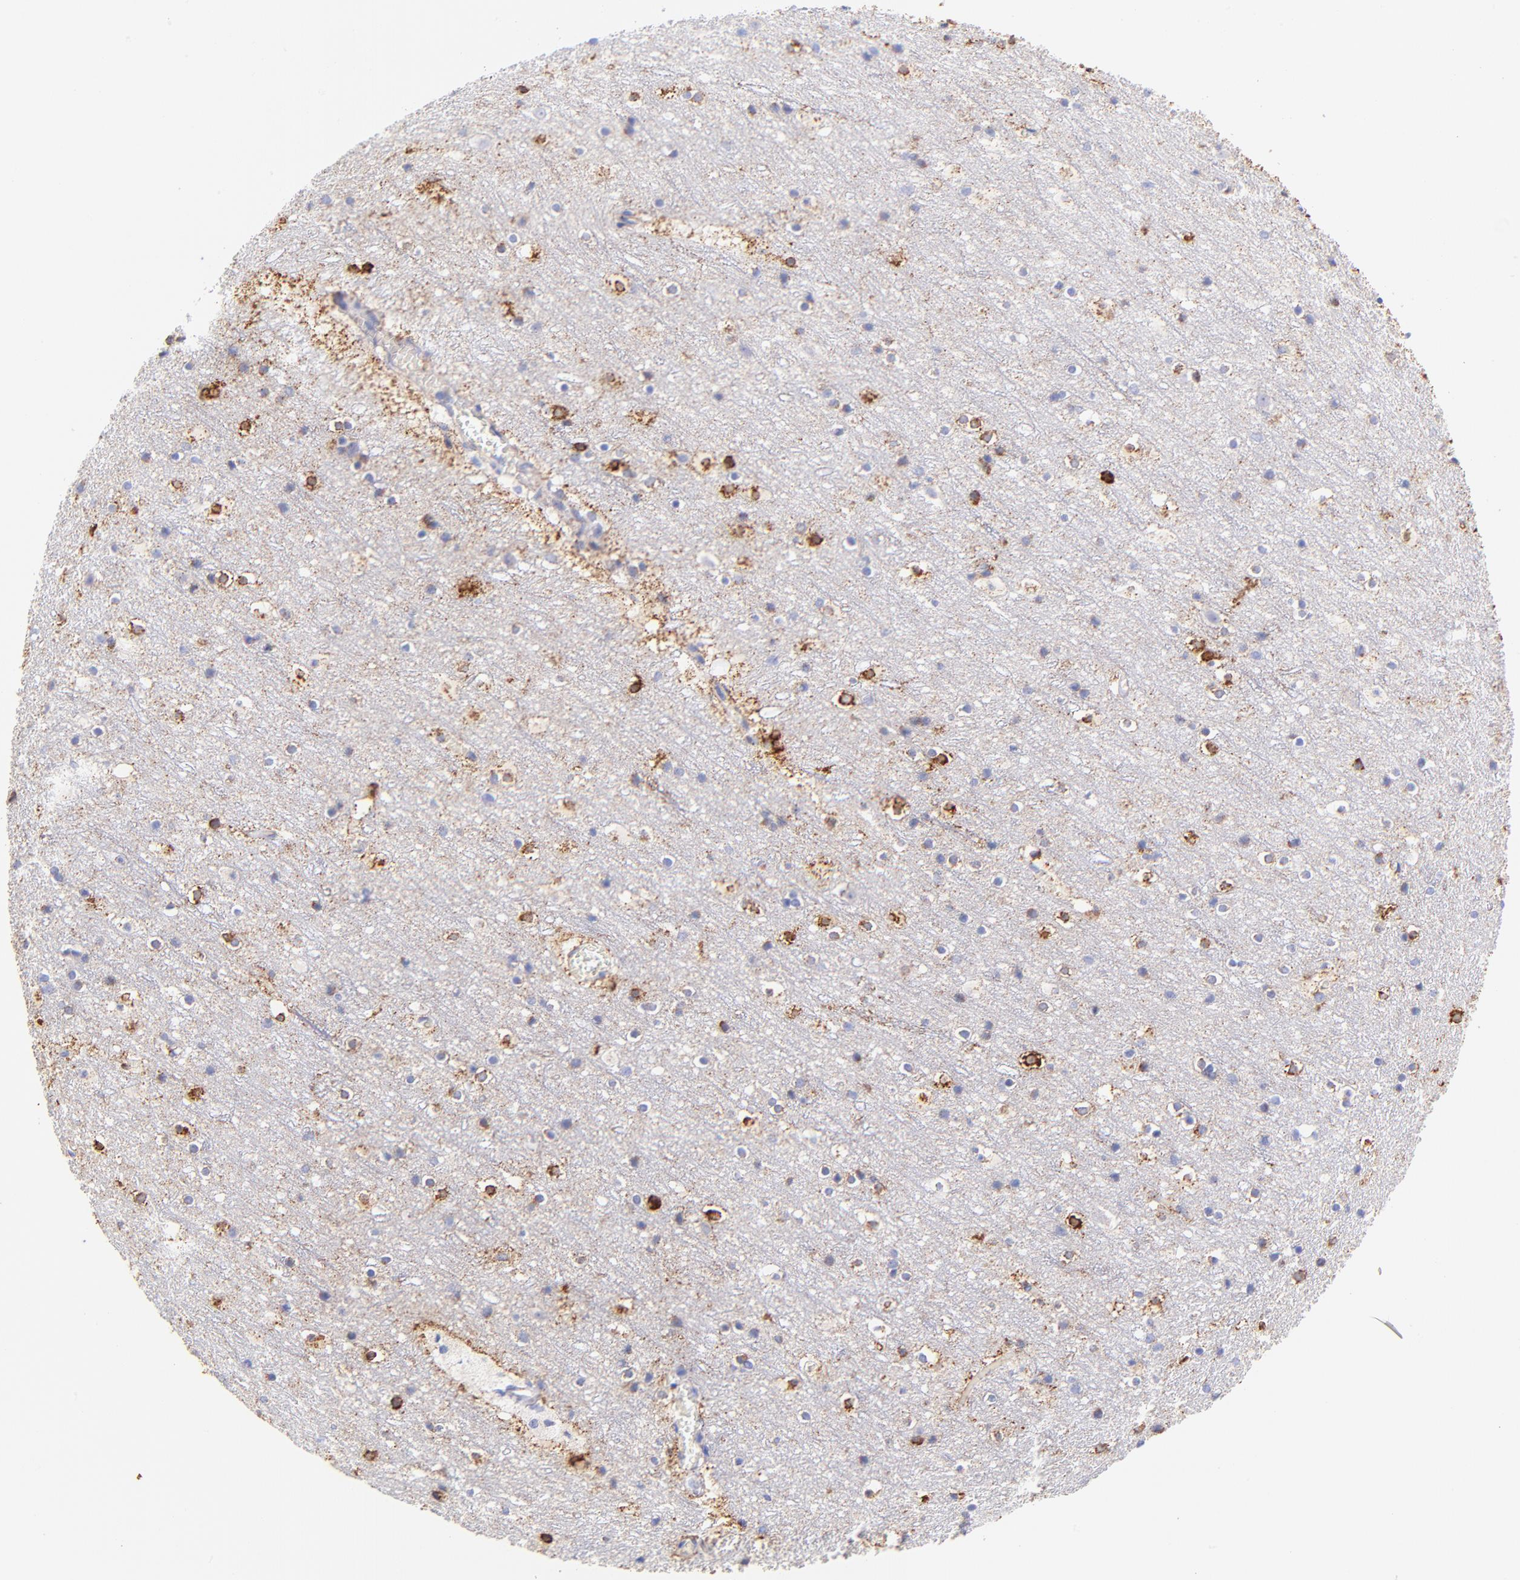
{"staining": {"intensity": "negative", "quantity": "none", "location": "none"}, "tissue": "cerebral cortex", "cell_type": "Endothelial cells", "image_type": "normal", "snomed": [{"axis": "morphology", "description": "Normal tissue, NOS"}, {"axis": "topography", "description": "Cerebral cortex"}], "caption": "Endothelial cells show no significant staining in unremarkable cerebral cortex. Nuclei are stained in blue.", "gene": "SPARC", "patient": {"sex": "male", "age": 45}}